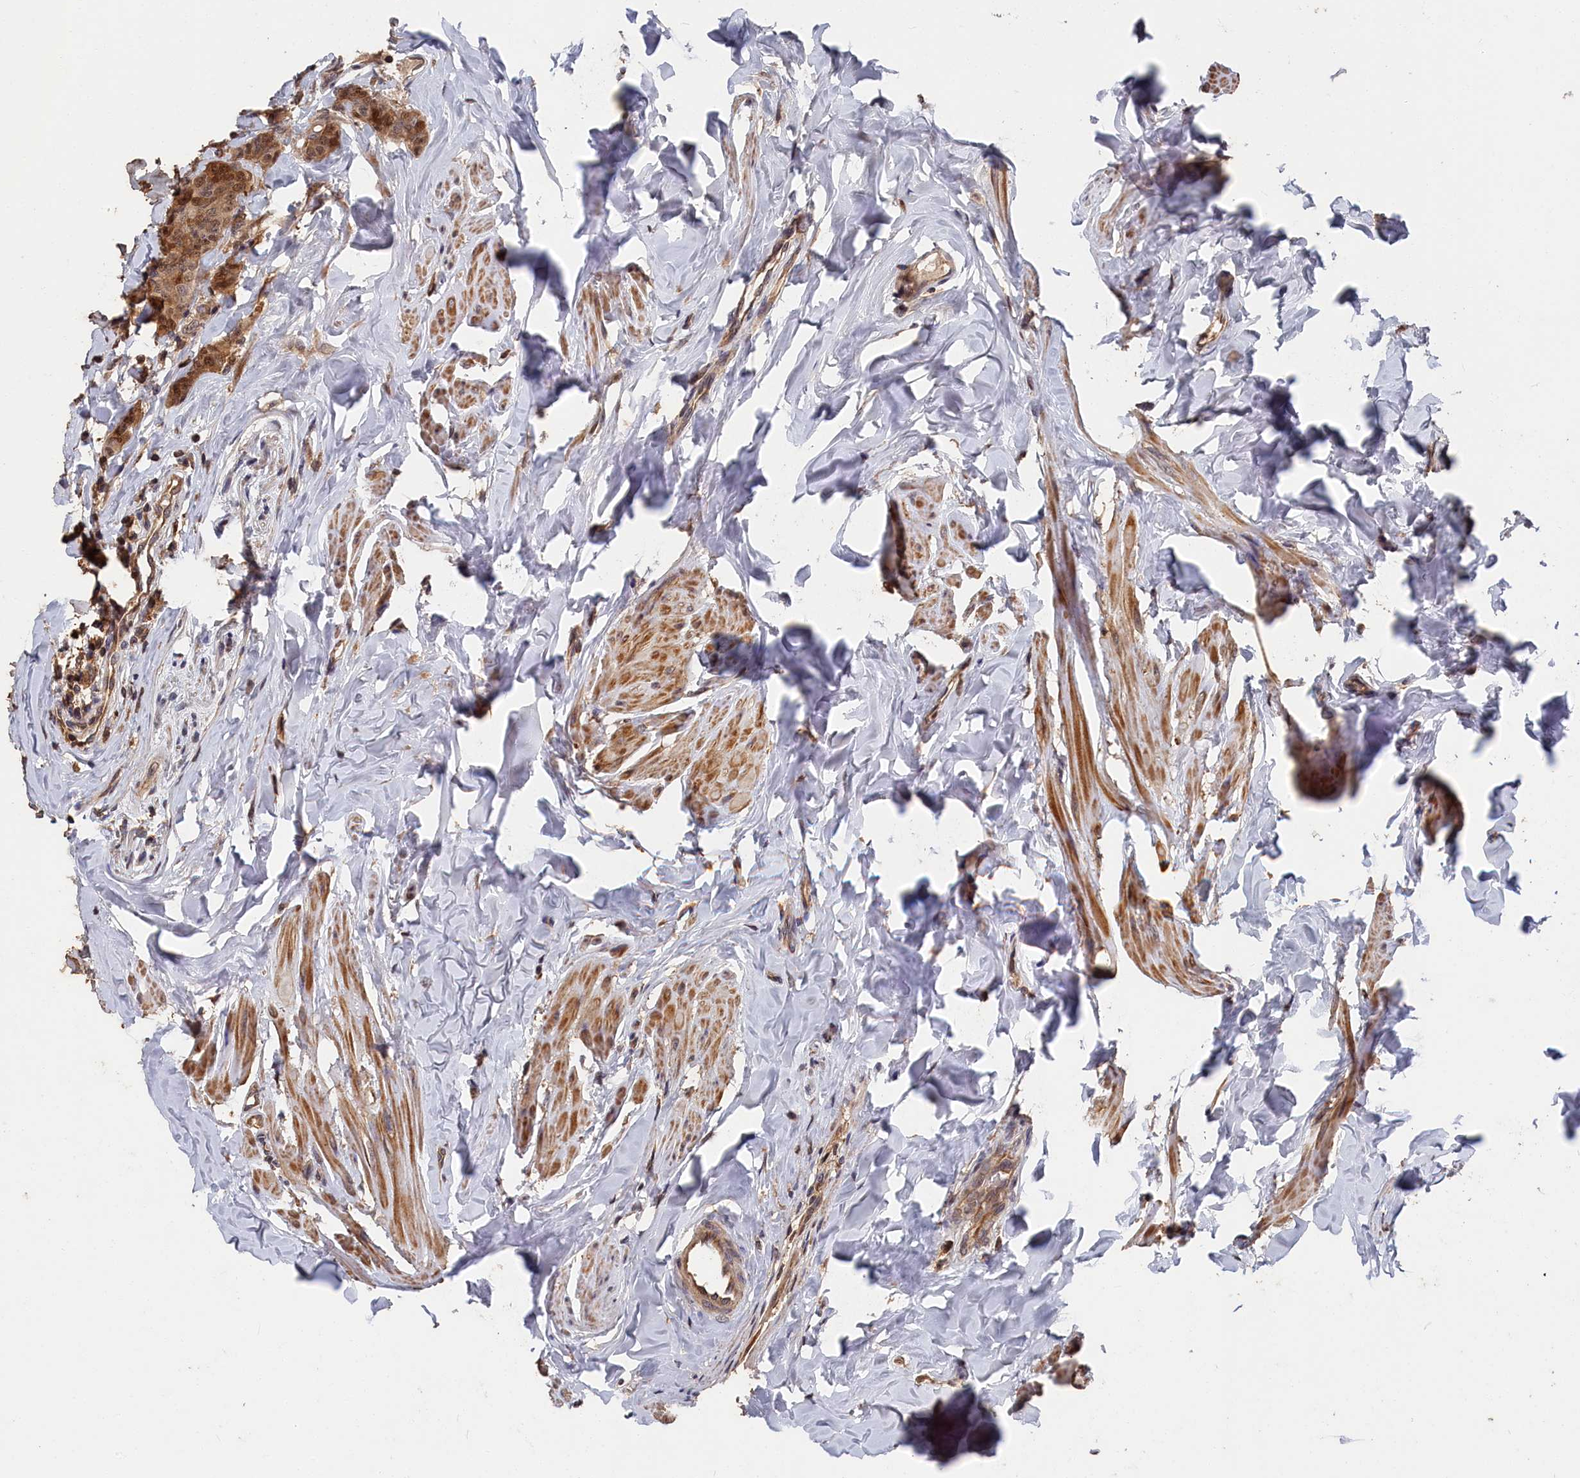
{"staining": {"intensity": "moderate", "quantity": ">75%", "location": "cytoplasmic/membranous,nuclear"}, "tissue": "breast cancer", "cell_type": "Tumor cells", "image_type": "cancer", "snomed": [{"axis": "morphology", "description": "Duct carcinoma"}, {"axis": "topography", "description": "Breast"}], "caption": "Protein expression analysis of human breast infiltrating ductal carcinoma reveals moderate cytoplasmic/membranous and nuclear positivity in approximately >75% of tumor cells.", "gene": "RMI2", "patient": {"sex": "female", "age": 40}}